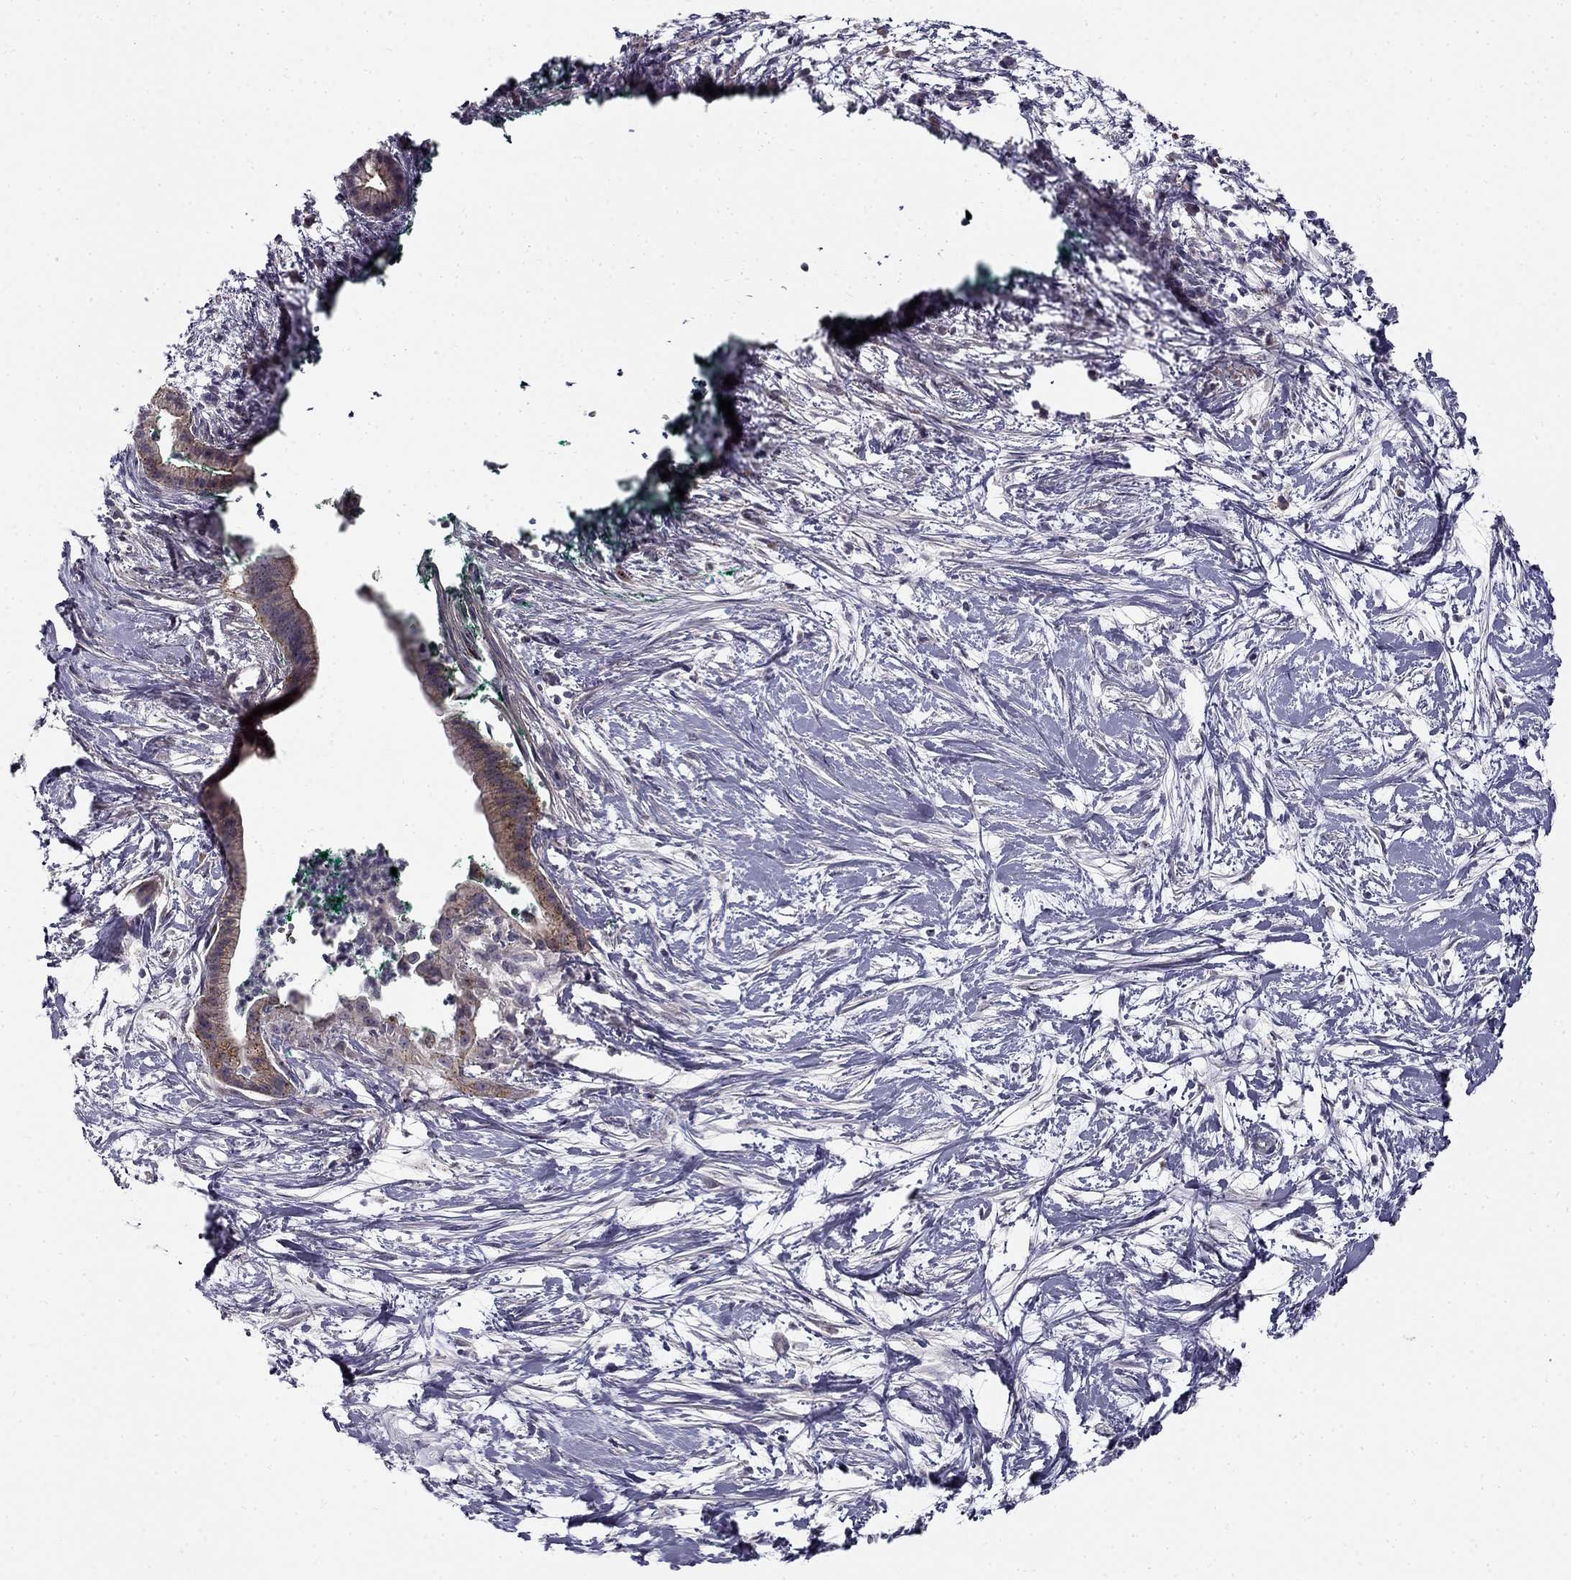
{"staining": {"intensity": "negative", "quantity": "none", "location": "none"}, "tissue": "pancreatic cancer", "cell_type": "Tumor cells", "image_type": "cancer", "snomed": [{"axis": "morphology", "description": "Normal tissue, NOS"}, {"axis": "morphology", "description": "Adenocarcinoma, NOS"}, {"axis": "topography", "description": "Lymph node"}, {"axis": "topography", "description": "Pancreas"}], "caption": "Tumor cells are negative for protein expression in human pancreatic cancer (adenocarcinoma).", "gene": "CNR1", "patient": {"sex": "female", "age": 58}}